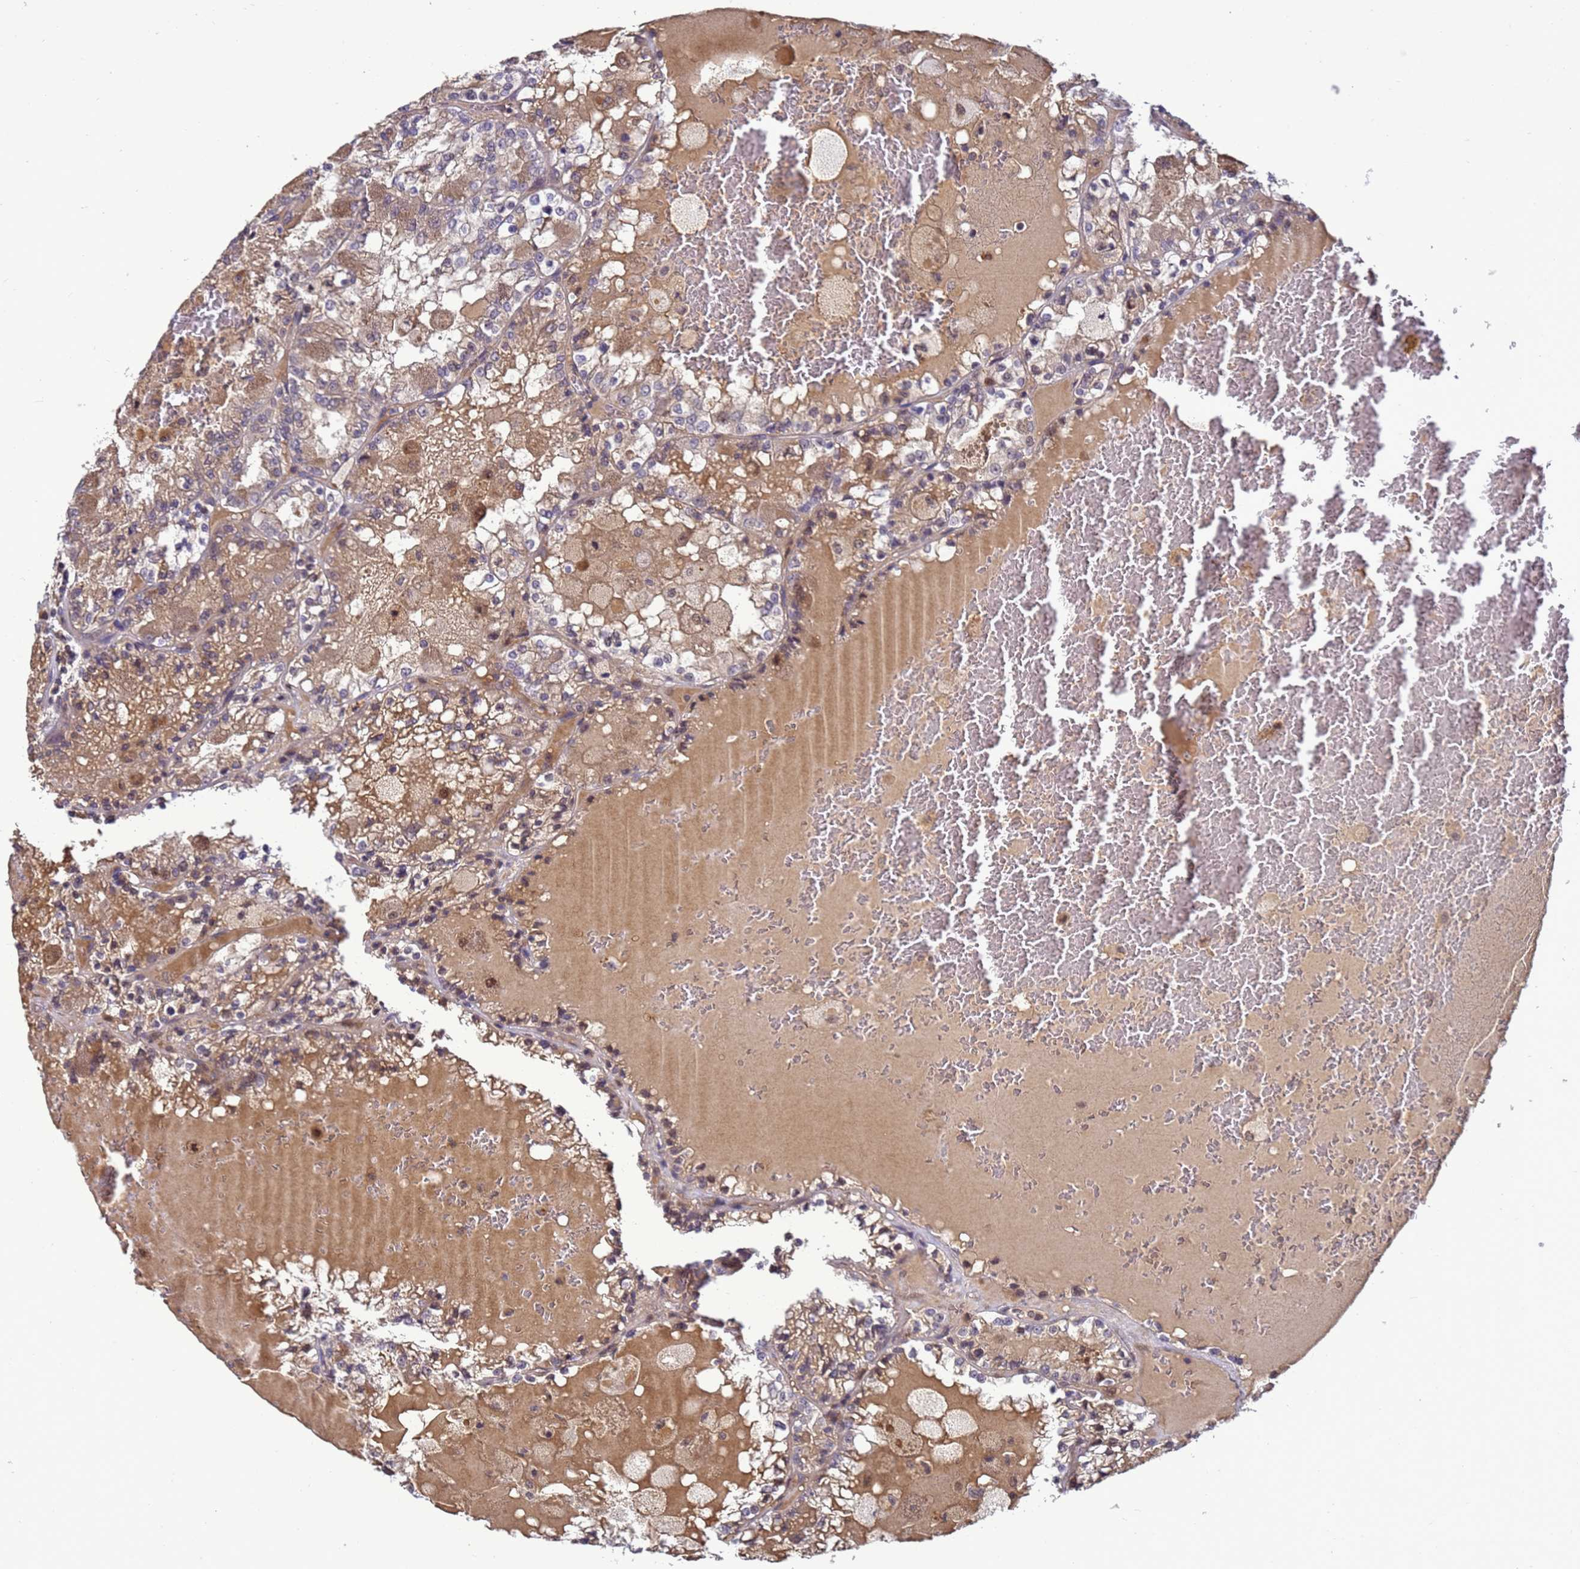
{"staining": {"intensity": "weak", "quantity": "25%-75%", "location": "cytoplasmic/membranous,nuclear"}, "tissue": "renal cancer", "cell_type": "Tumor cells", "image_type": "cancer", "snomed": [{"axis": "morphology", "description": "Adenocarcinoma, NOS"}, {"axis": "topography", "description": "Kidney"}], "caption": "Tumor cells demonstrate weak cytoplasmic/membranous and nuclear expression in approximately 25%-75% of cells in renal cancer.", "gene": "TMEM74B", "patient": {"sex": "female", "age": 56}}